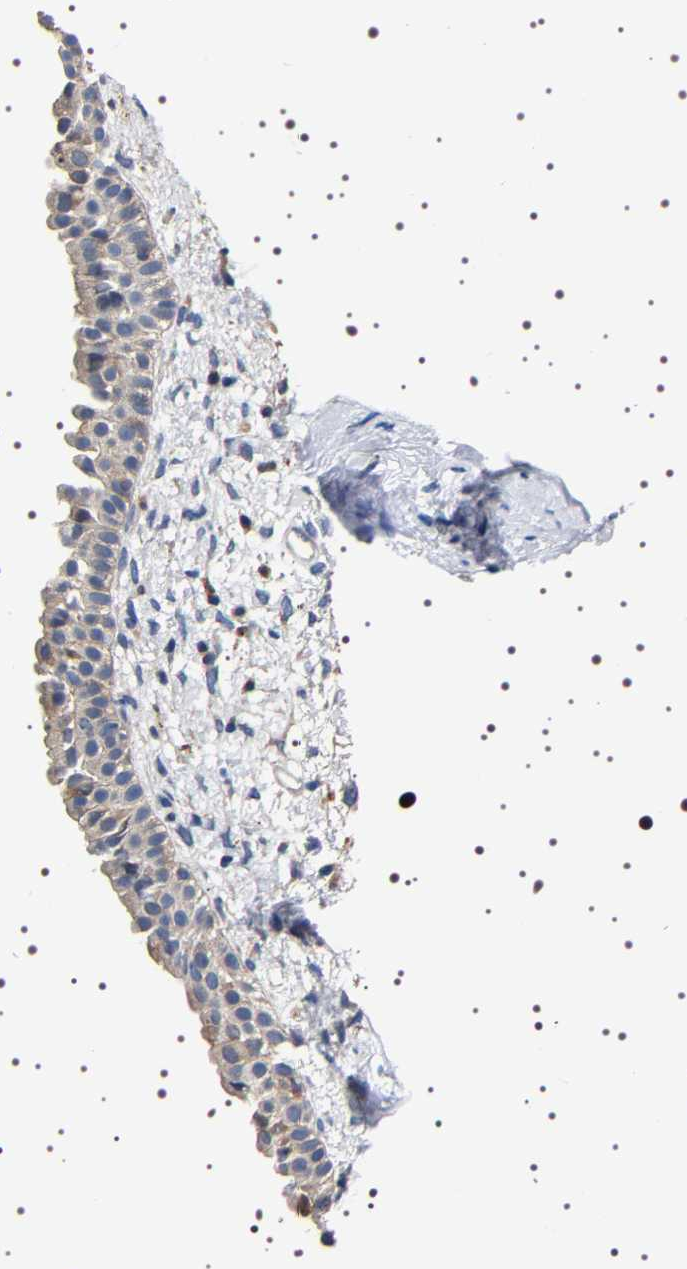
{"staining": {"intensity": "weak", "quantity": "<25%", "location": "cytoplasmic/membranous"}, "tissue": "nasopharynx", "cell_type": "Respiratory epithelial cells", "image_type": "normal", "snomed": [{"axis": "morphology", "description": "Normal tissue, NOS"}, {"axis": "topography", "description": "Nasopharynx"}], "caption": "The micrograph displays no staining of respiratory epithelial cells in normal nasopharynx. The staining was performed using DAB (3,3'-diaminobenzidine) to visualize the protein expression in brown, while the nuclei were stained in blue with hematoxylin (Magnification: 20x).", "gene": "ALPL", "patient": {"sex": "male", "age": 22}}